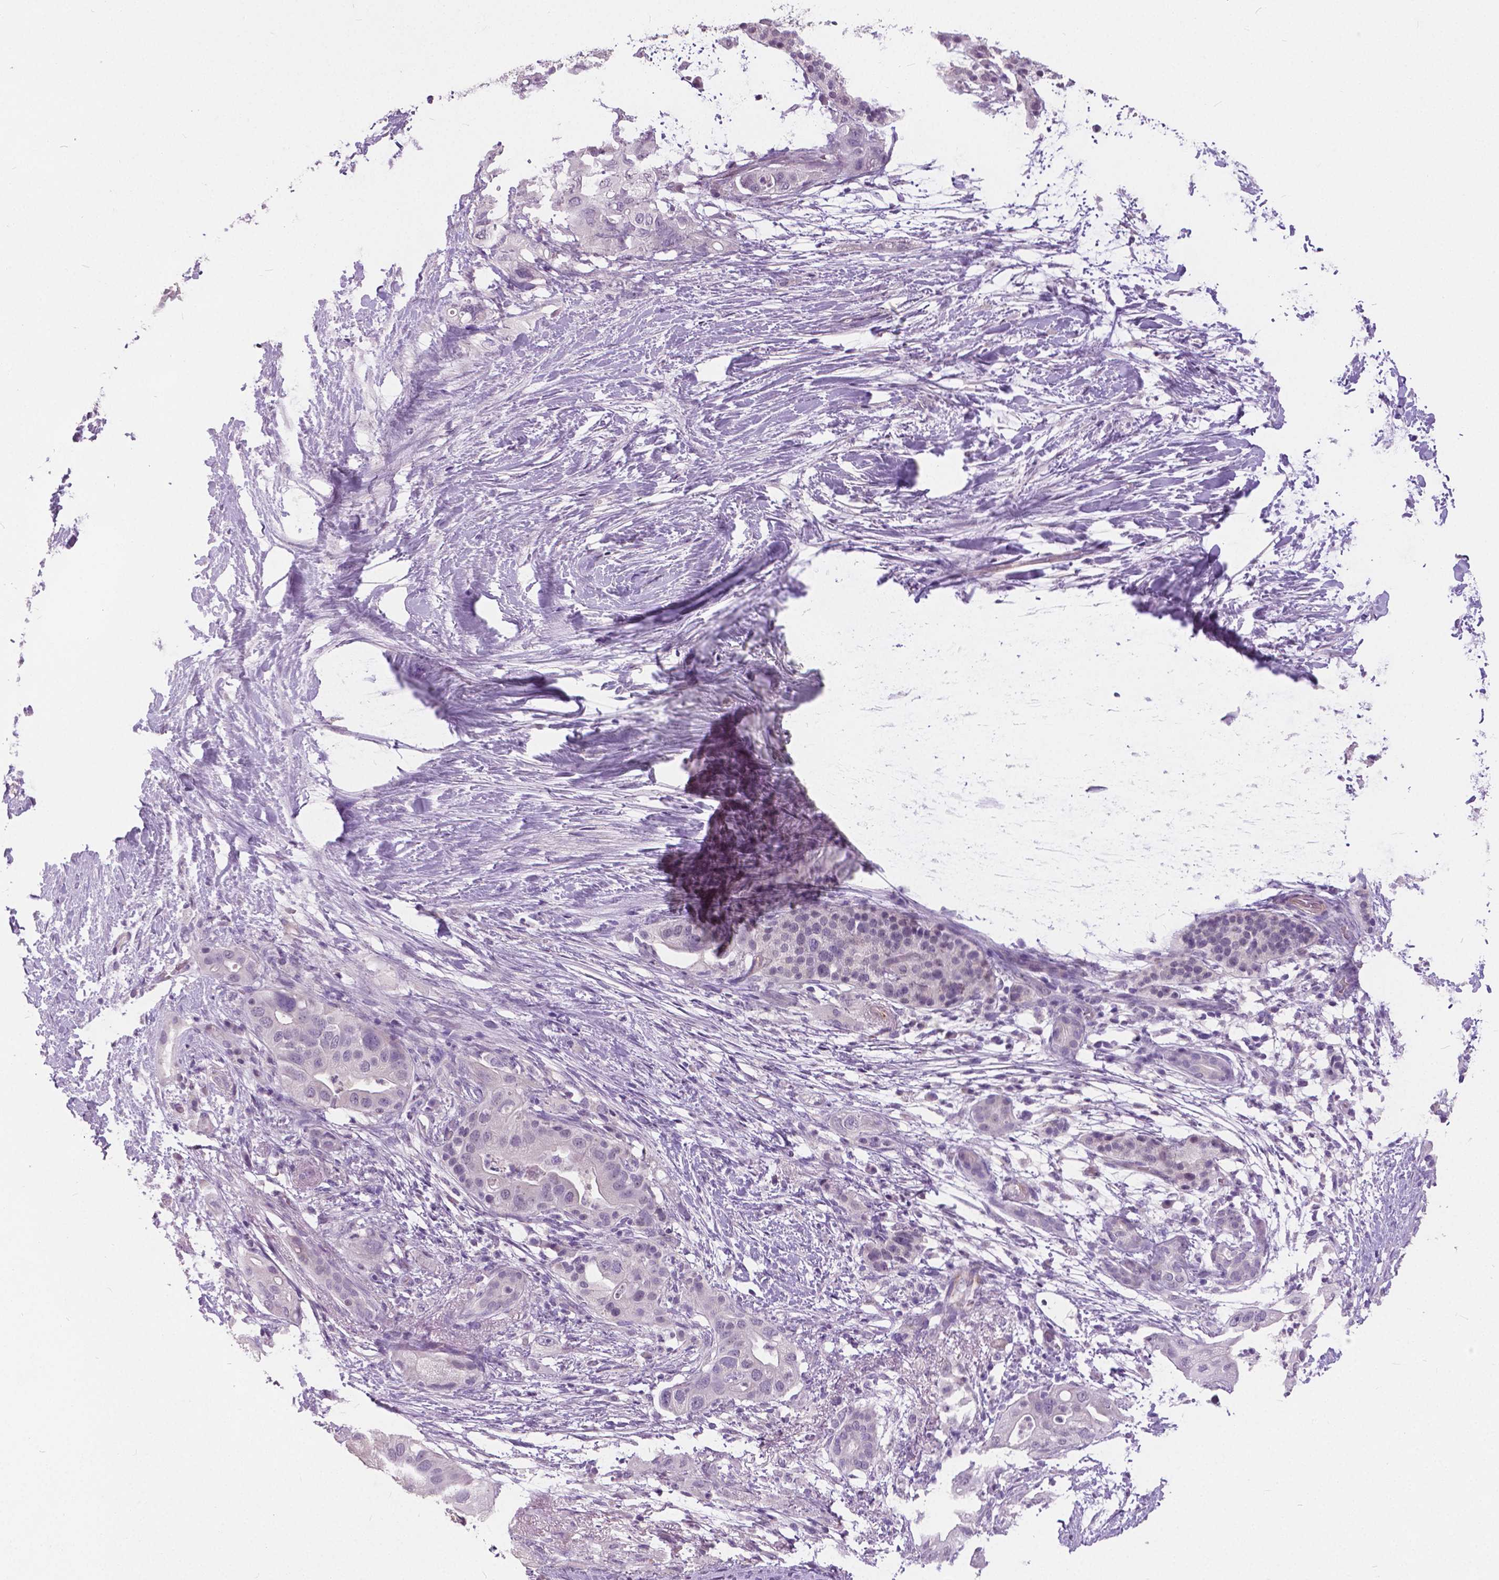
{"staining": {"intensity": "negative", "quantity": "none", "location": "none"}, "tissue": "pancreatic cancer", "cell_type": "Tumor cells", "image_type": "cancer", "snomed": [{"axis": "morphology", "description": "Adenocarcinoma, NOS"}, {"axis": "topography", "description": "Pancreas"}], "caption": "A histopathology image of pancreatic cancer (adenocarcinoma) stained for a protein displays no brown staining in tumor cells.", "gene": "FOXA1", "patient": {"sex": "female", "age": 72}}